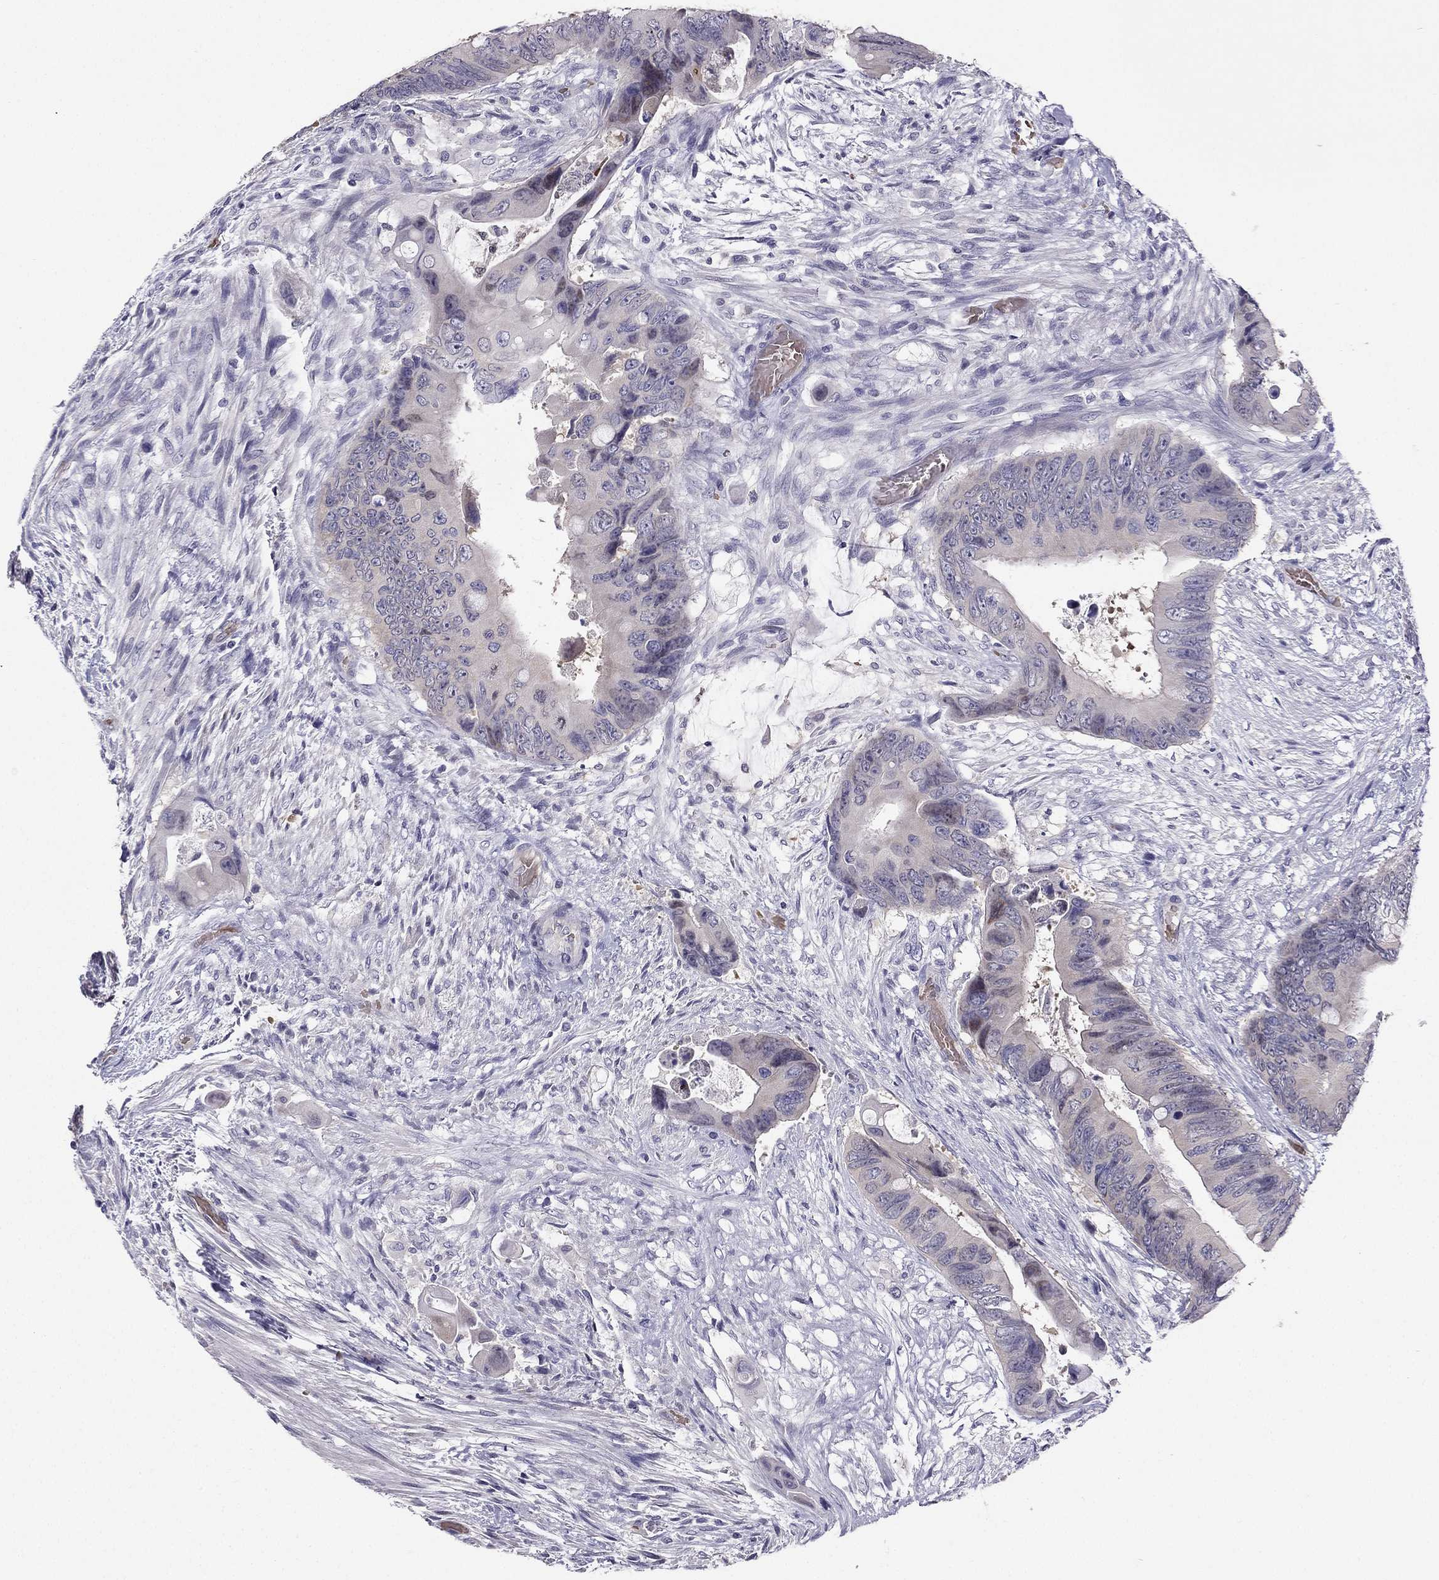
{"staining": {"intensity": "weak", "quantity": "<25%", "location": "nuclear"}, "tissue": "colorectal cancer", "cell_type": "Tumor cells", "image_type": "cancer", "snomed": [{"axis": "morphology", "description": "Adenocarcinoma, NOS"}, {"axis": "topography", "description": "Rectum"}], "caption": "DAB immunohistochemical staining of colorectal cancer (adenocarcinoma) shows no significant staining in tumor cells.", "gene": "RSPH14", "patient": {"sex": "male", "age": 63}}